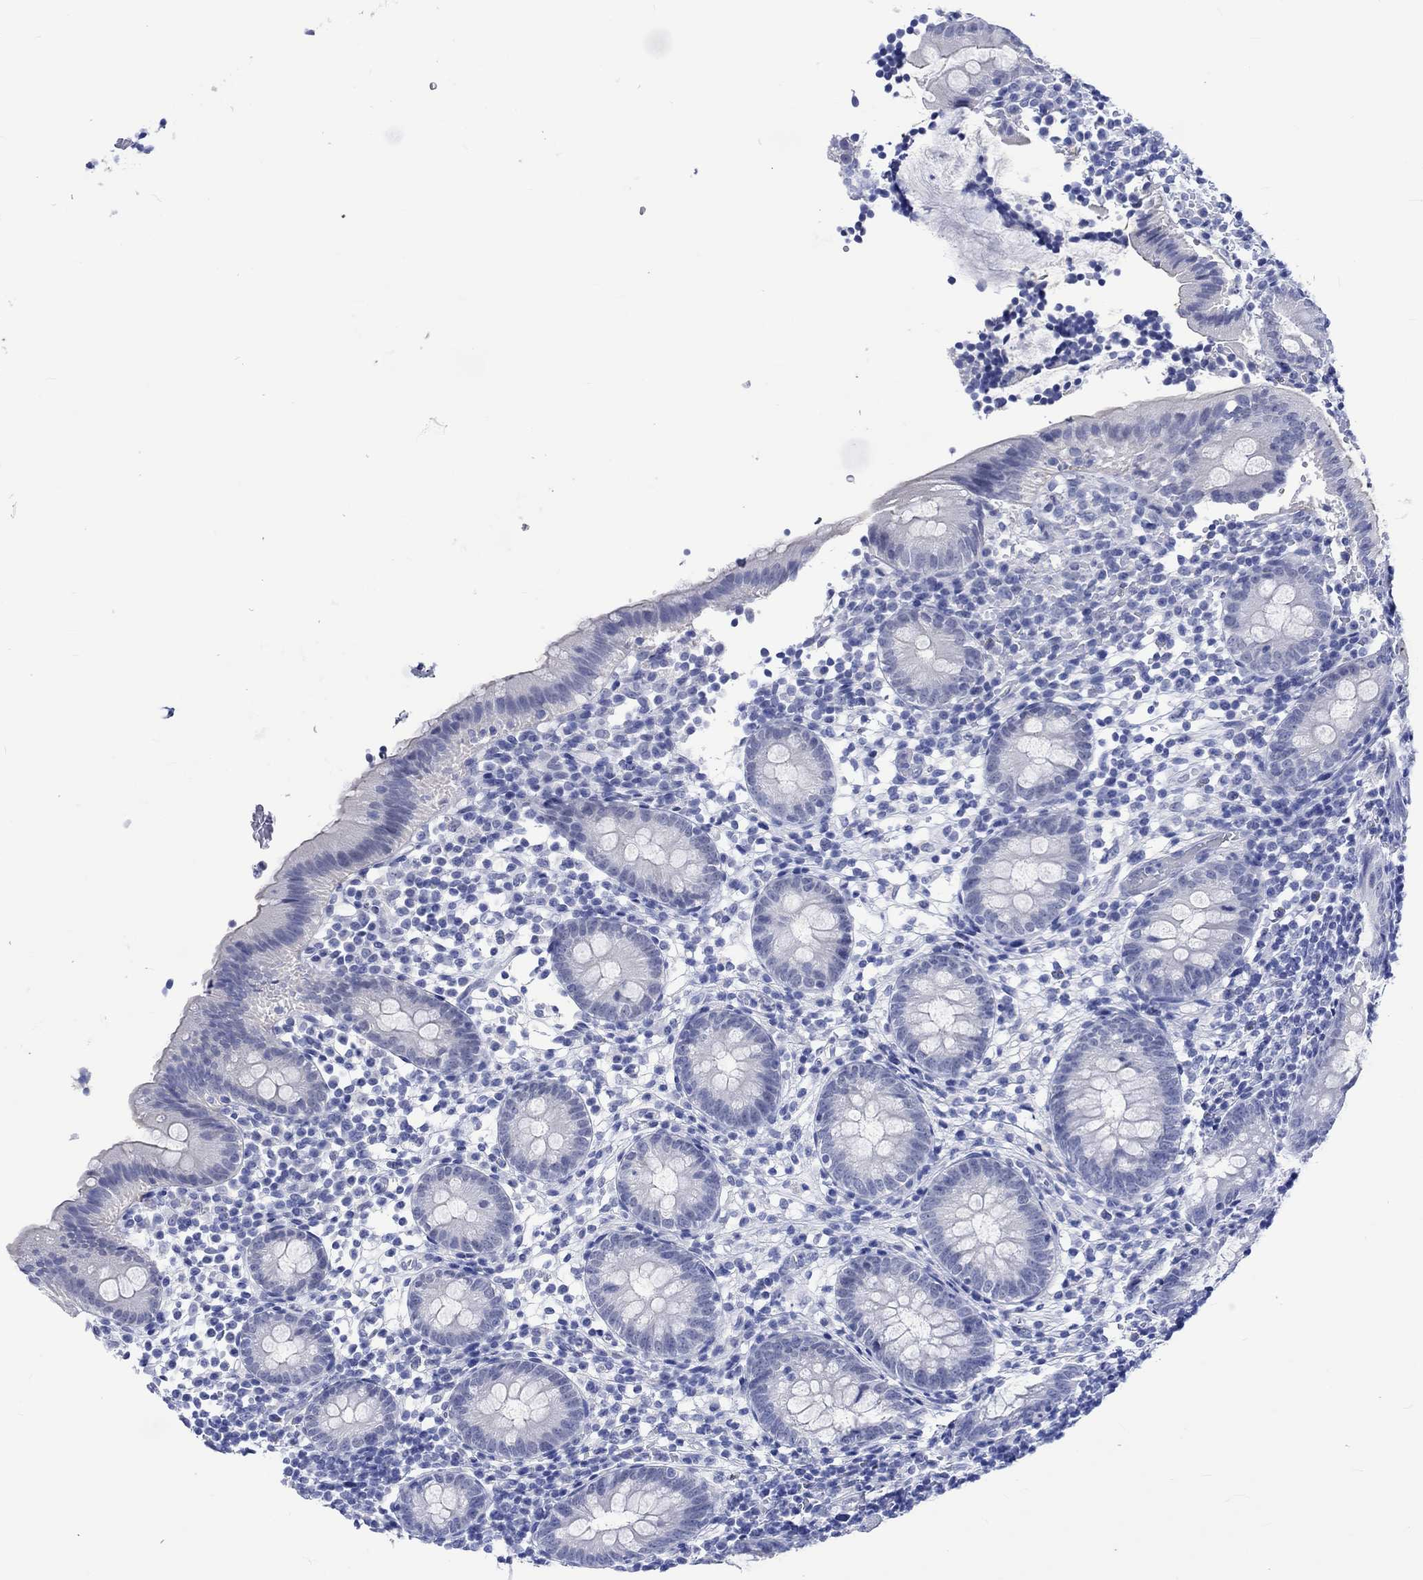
{"staining": {"intensity": "negative", "quantity": "none", "location": "none"}, "tissue": "appendix", "cell_type": "Glandular cells", "image_type": "normal", "snomed": [{"axis": "morphology", "description": "Normal tissue, NOS"}, {"axis": "topography", "description": "Appendix"}], "caption": "A high-resolution image shows immunohistochemistry staining of unremarkable appendix, which shows no significant expression in glandular cells.", "gene": "KLHL33", "patient": {"sex": "female", "age": 40}}